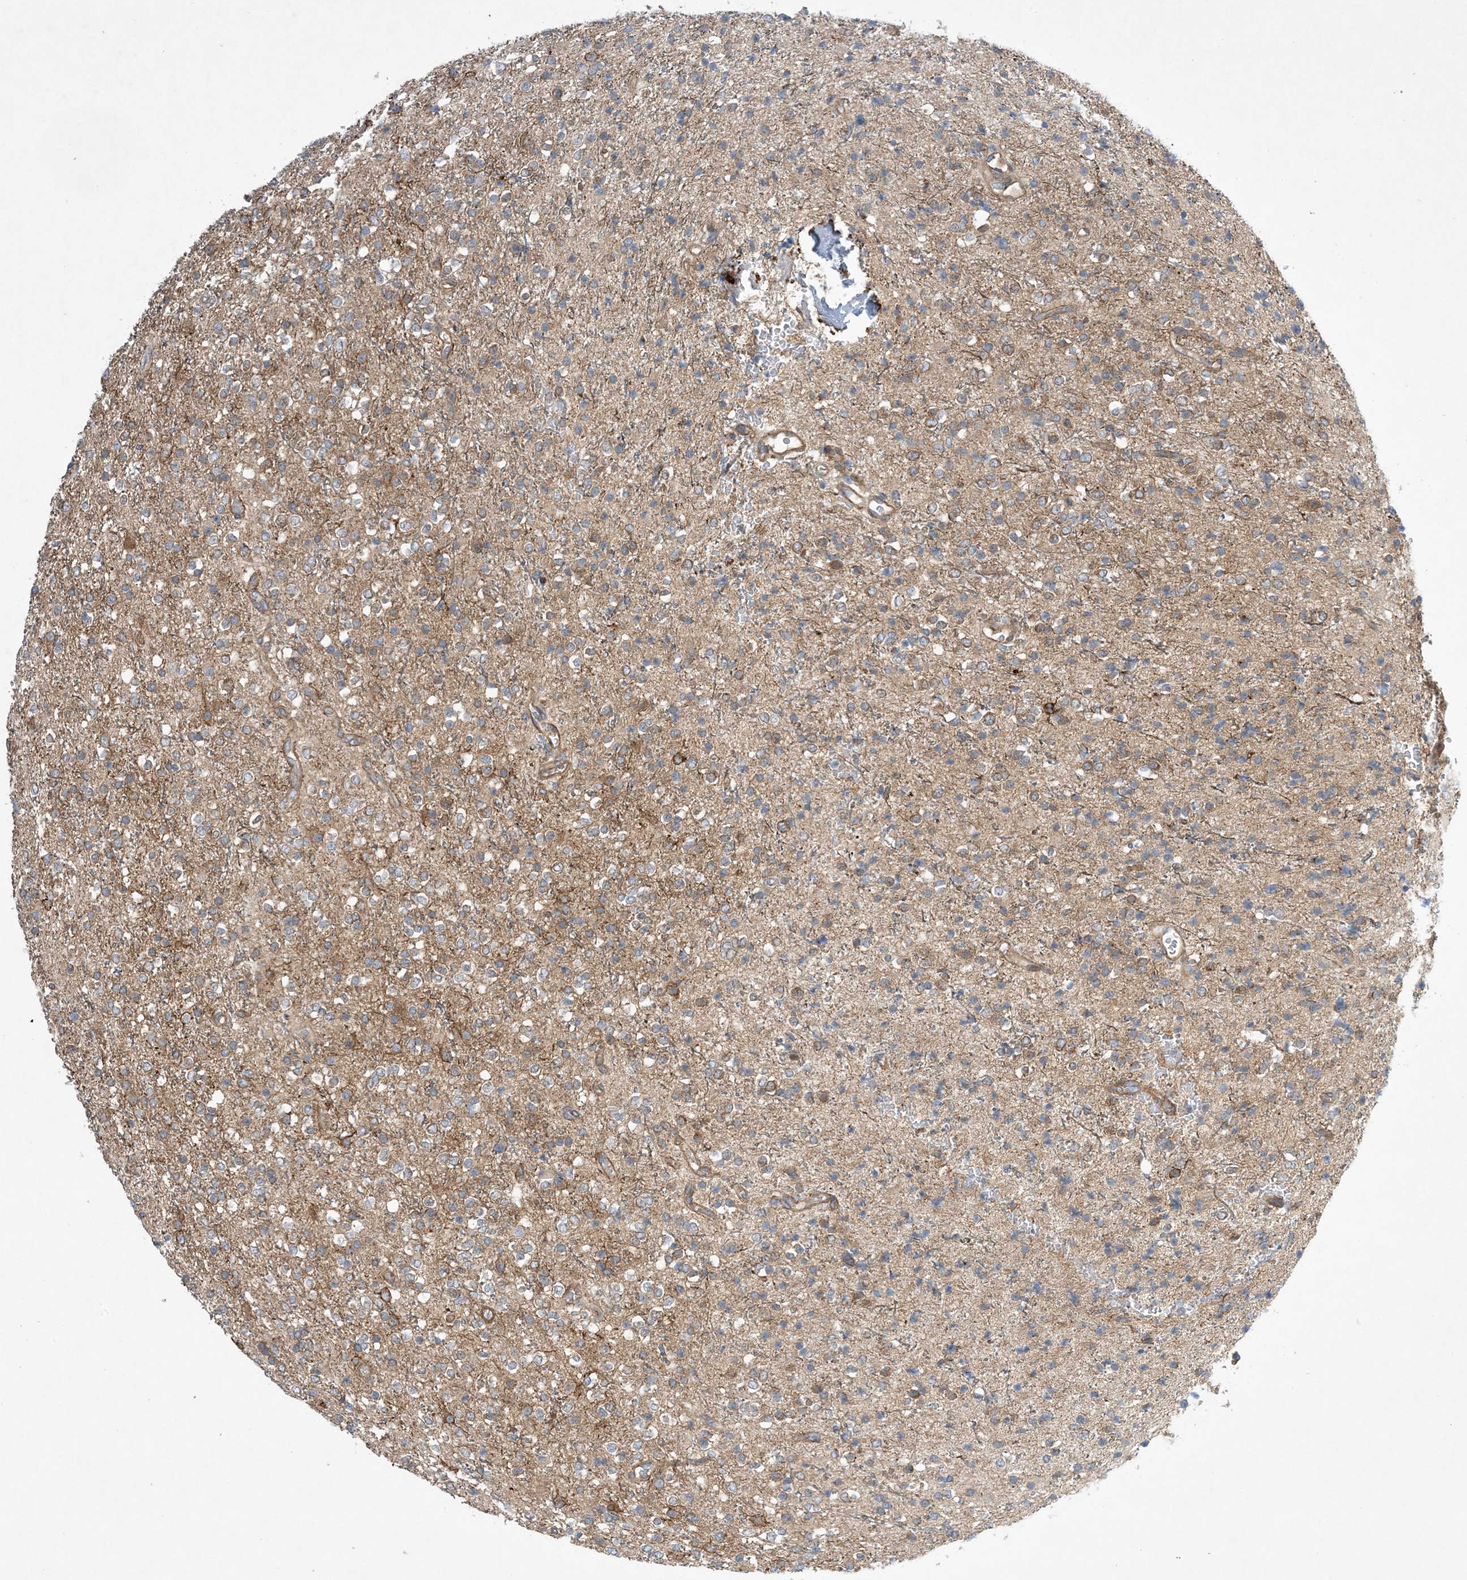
{"staining": {"intensity": "moderate", "quantity": "<25%", "location": "cytoplasmic/membranous"}, "tissue": "glioma", "cell_type": "Tumor cells", "image_type": "cancer", "snomed": [{"axis": "morphology", "description": "Glioma, malignant, High grade"}, {"axis": "topography", "description": "Brain"}], "caption": "A photomicrograph showing moderate cytoplasmic/membranous expression in approximately <25% of tumor cells in malignant glioma (high-grade), as visualized by brown immunohistochemical staining.", "gene": "EHBP1", "patient": {"sex": "male", "age": 34}}